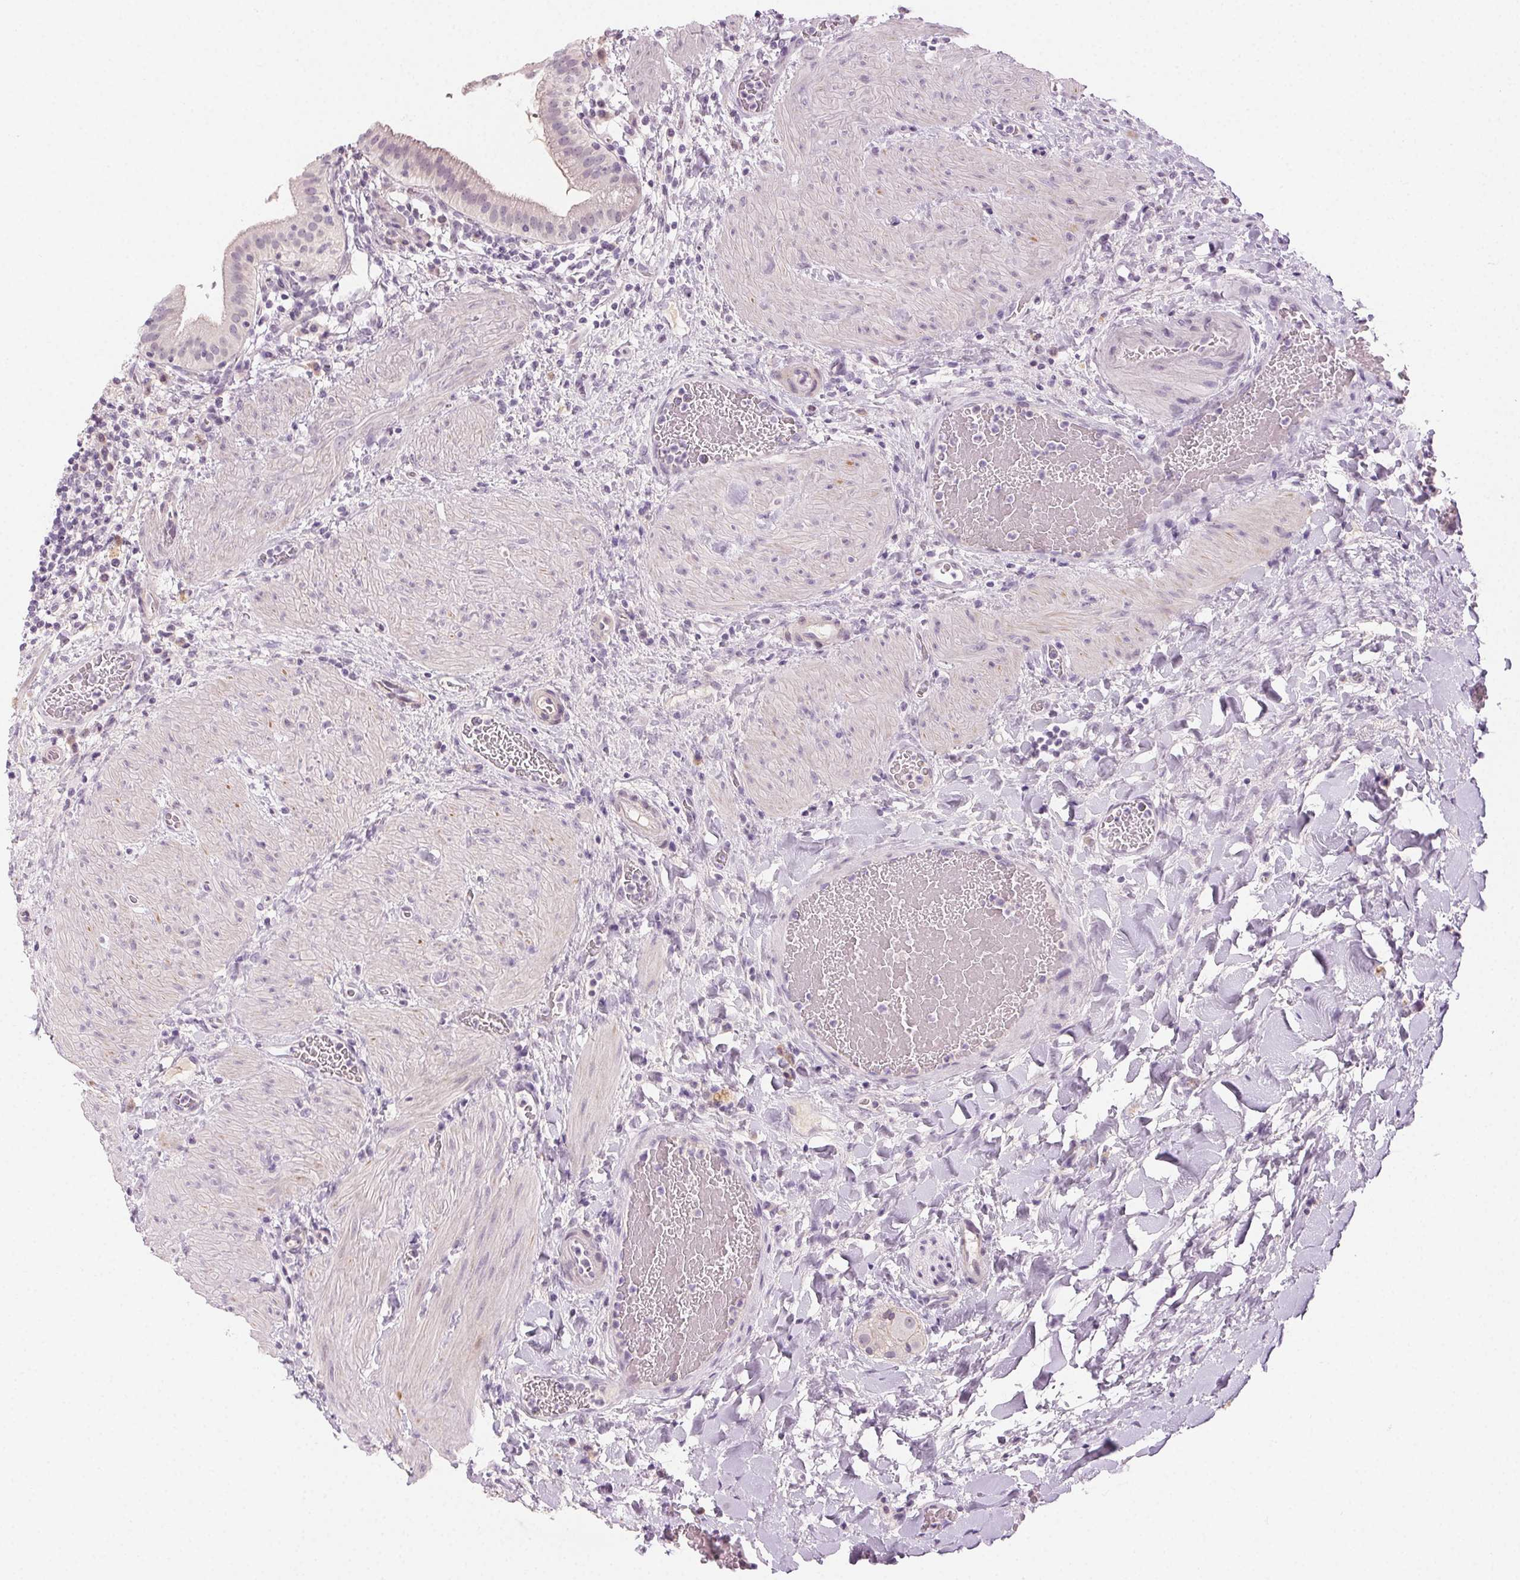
{"staining": {"intensity": "negative", "quantity": "none", "location": "none"}, "tissue": "gallbladder", "cell_type": "Glandular cells", "image_type": "normal", "snomed": [{"axis": "morphology", "description": "Normal tissue, NOS"}, {"axis": "topography", "description": "Gallbladder"}], "caption": "IHC of benign gallbladder exhibits no expression in glandular cells.", "gene": "HSF5", "patient": {"sex": "male", "age": 26}}